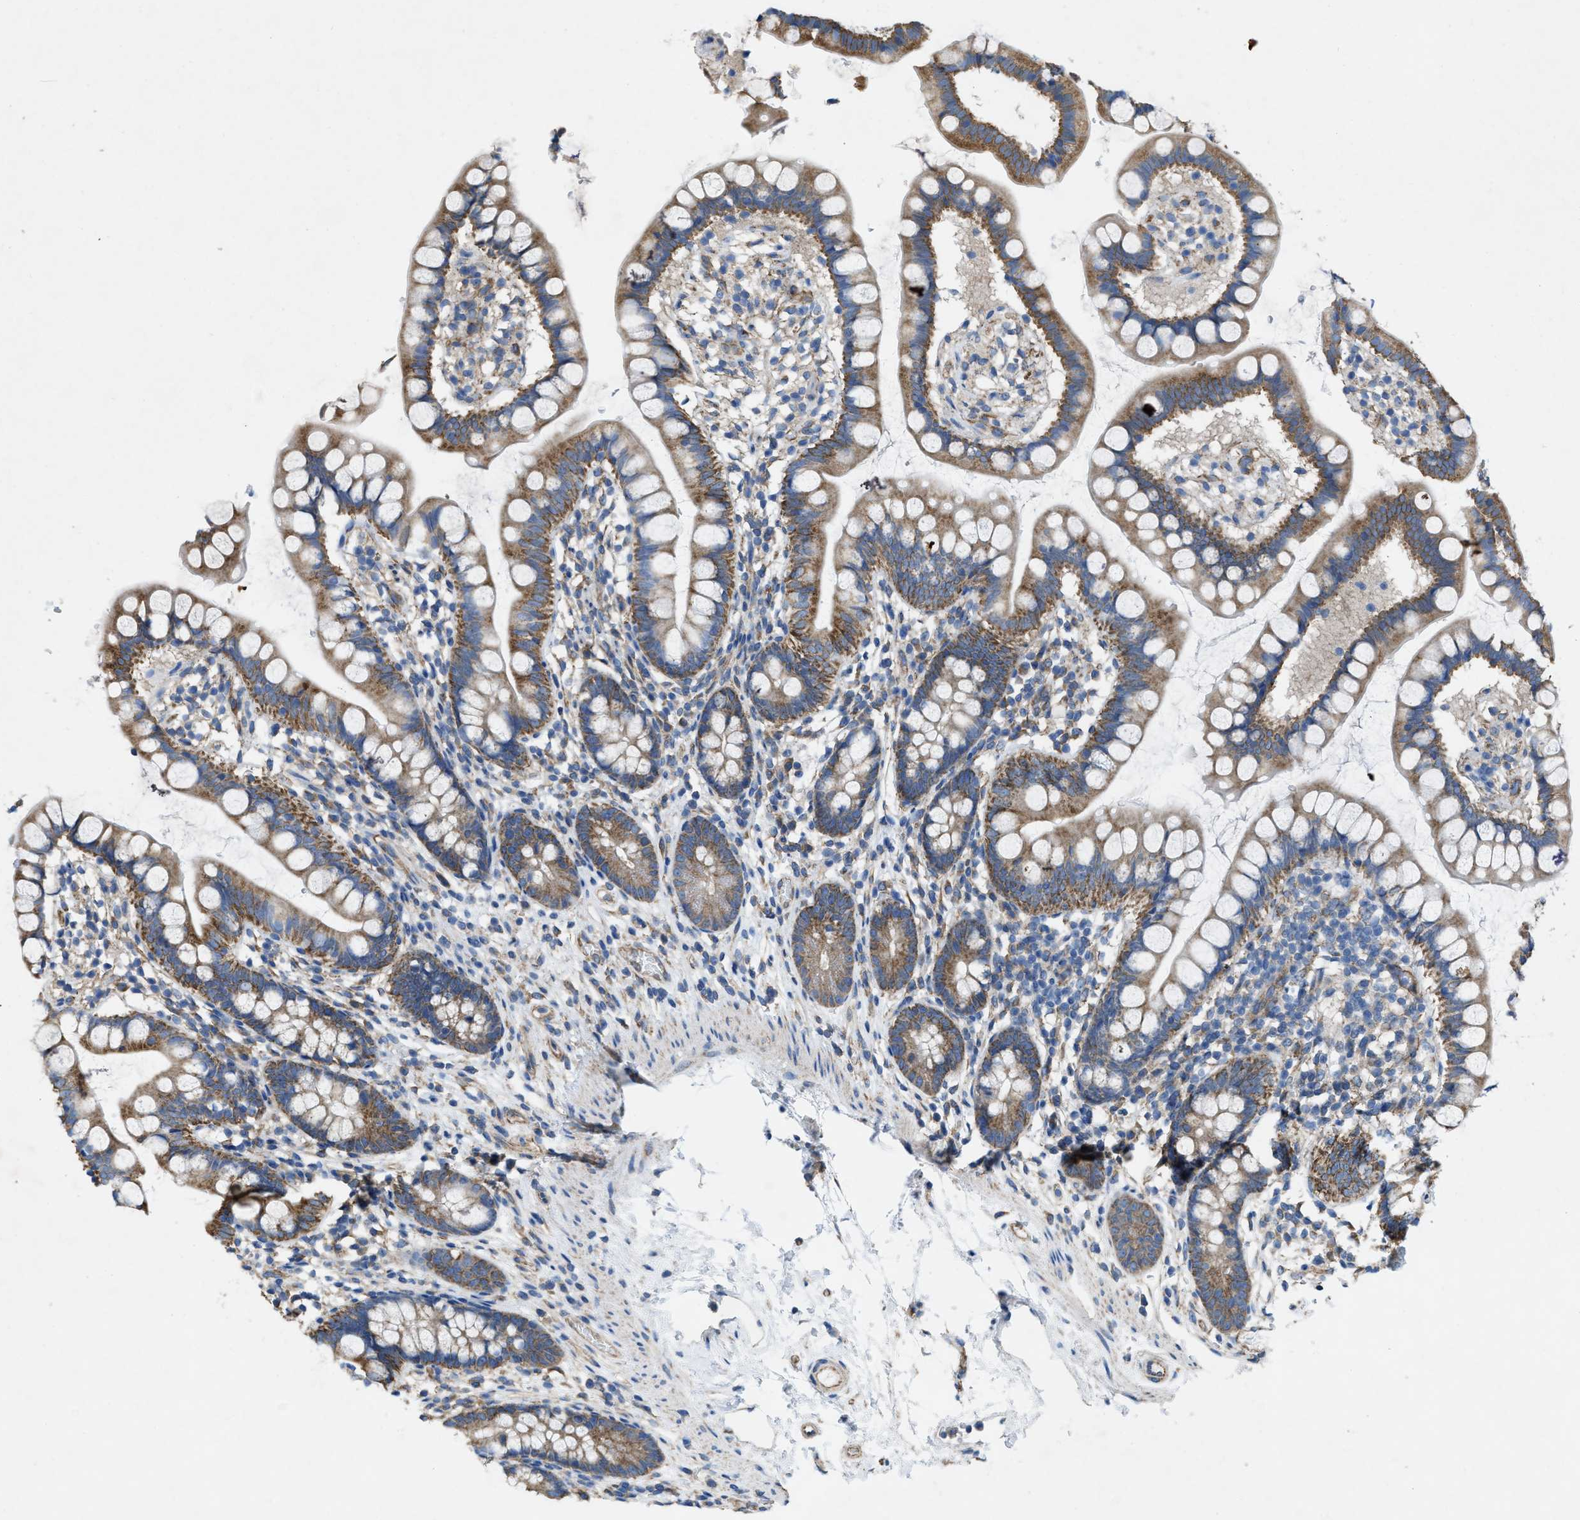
{"staining": {"intensity": "moderate", "quantity": ">75%", "location": "cytoplasmic/membranous"}, "tissue": "small intestine", "cell_type": "Glandular cells", "image_type": "normal", "snomed": [{"axis": "morphology", "description": "Normal tissue, NOS"}, {"axis": "topography", "description": "Small intestine"}], "caption": "This histopathology image exhibits IHC staining of benign small intestine, with medium moderate cytoplasmic/membranous expression in approximately >75% of glandular cells.", "gene": "DOLPP1", "patient": {"sex": "female", "age": 84}}